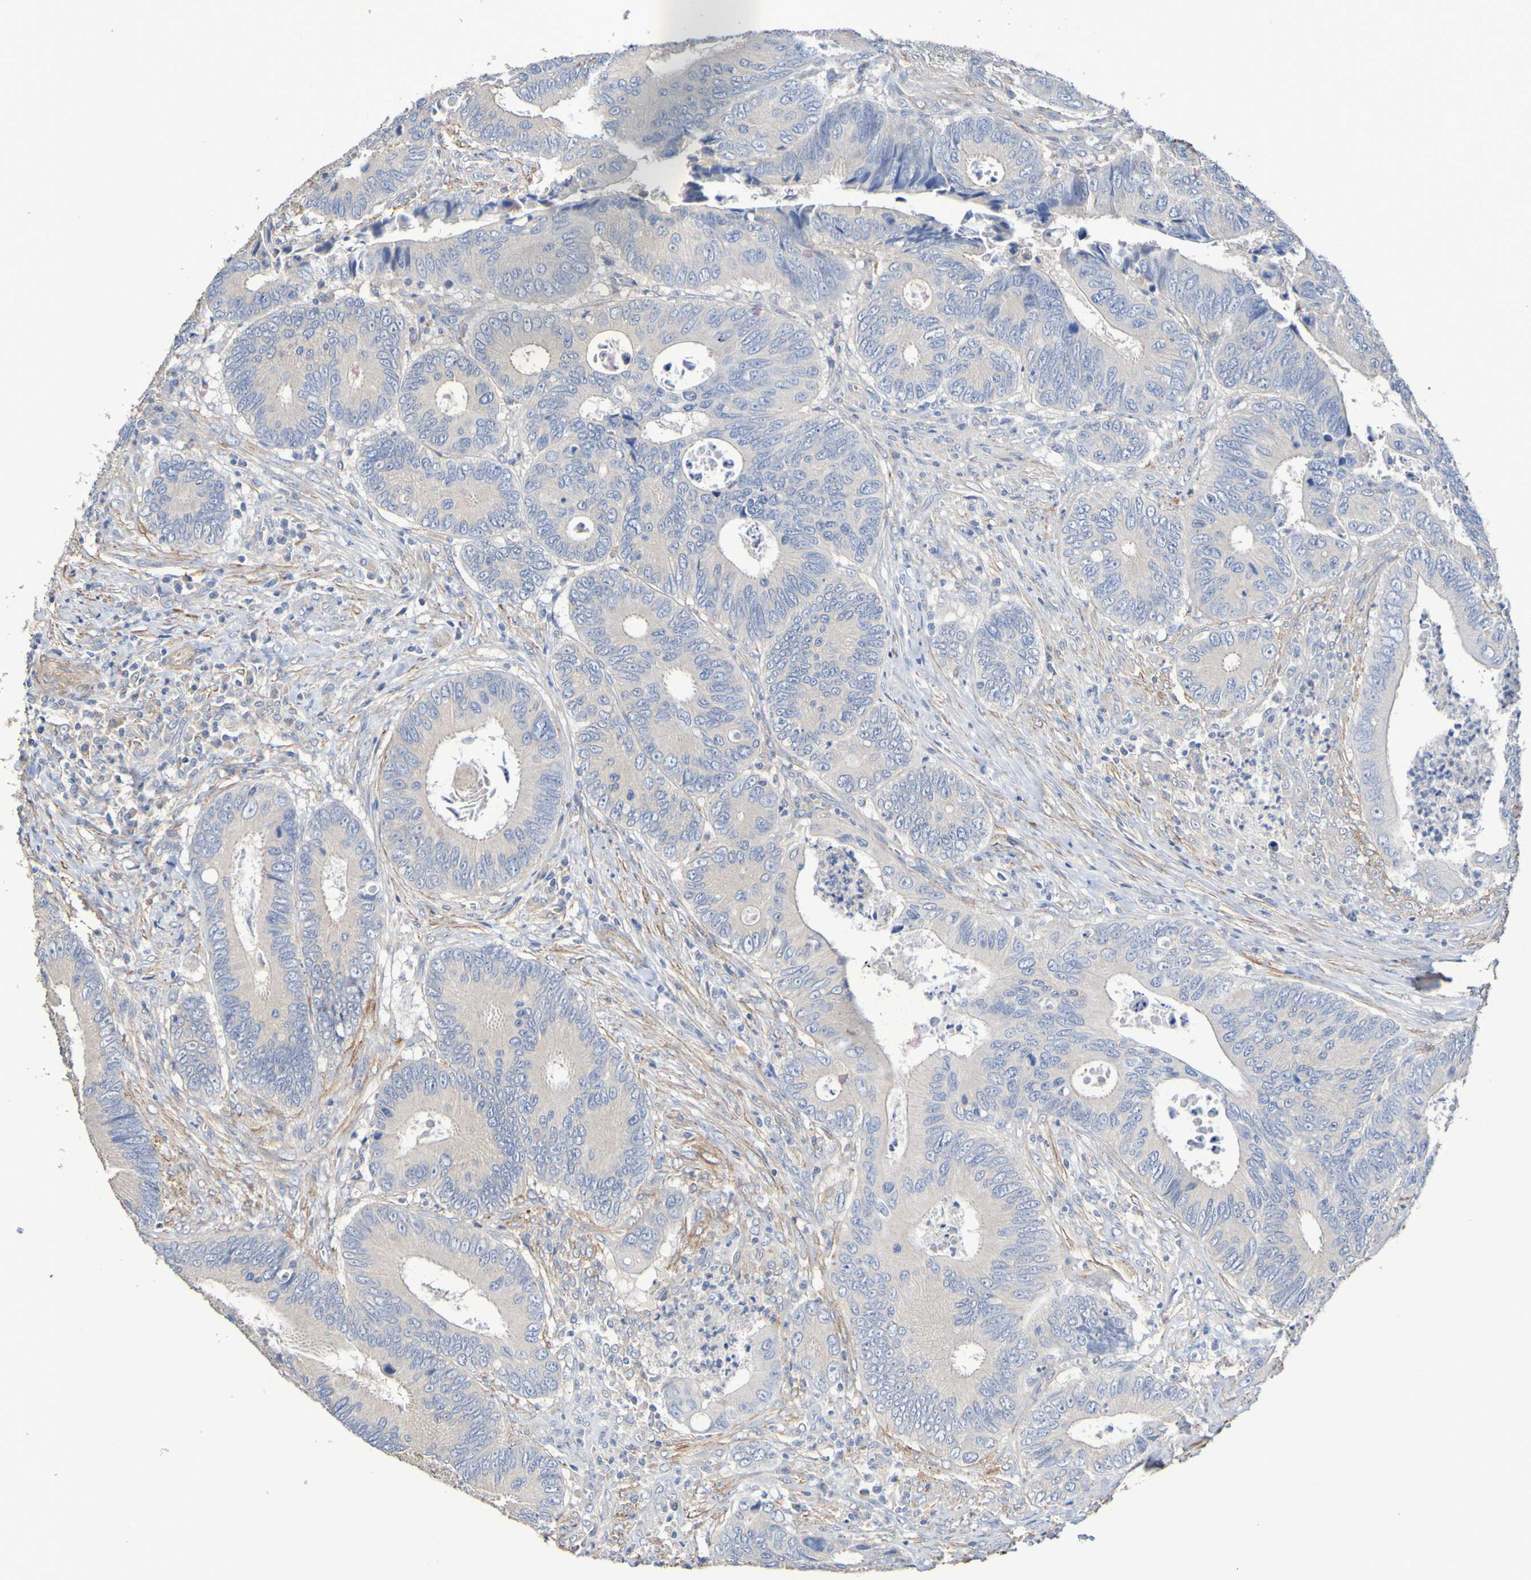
{"staining": {"intensity": "weak", "quantity": ">75%", "location": "cytoplasmic/membranous"}, "tissue": "colorectal cancer", "cell_type": "Tumor cells", "image_type": "cancer", "snomed": [{"axis": "morphology", "description": "Inflammation, NOS"}, {"axis": "morphology", "description": "Adenocarcinoma, NOS"}, {"axis": "topography", "description": "Colon"}], "caption": "IHC of human colorectal cancer displays low levels of weak cytoplasmic/membranous positivity in approximately >75% of tumor cells.", "gene": "SRPRB", "patient": {"sex": "male", "age": 72}}